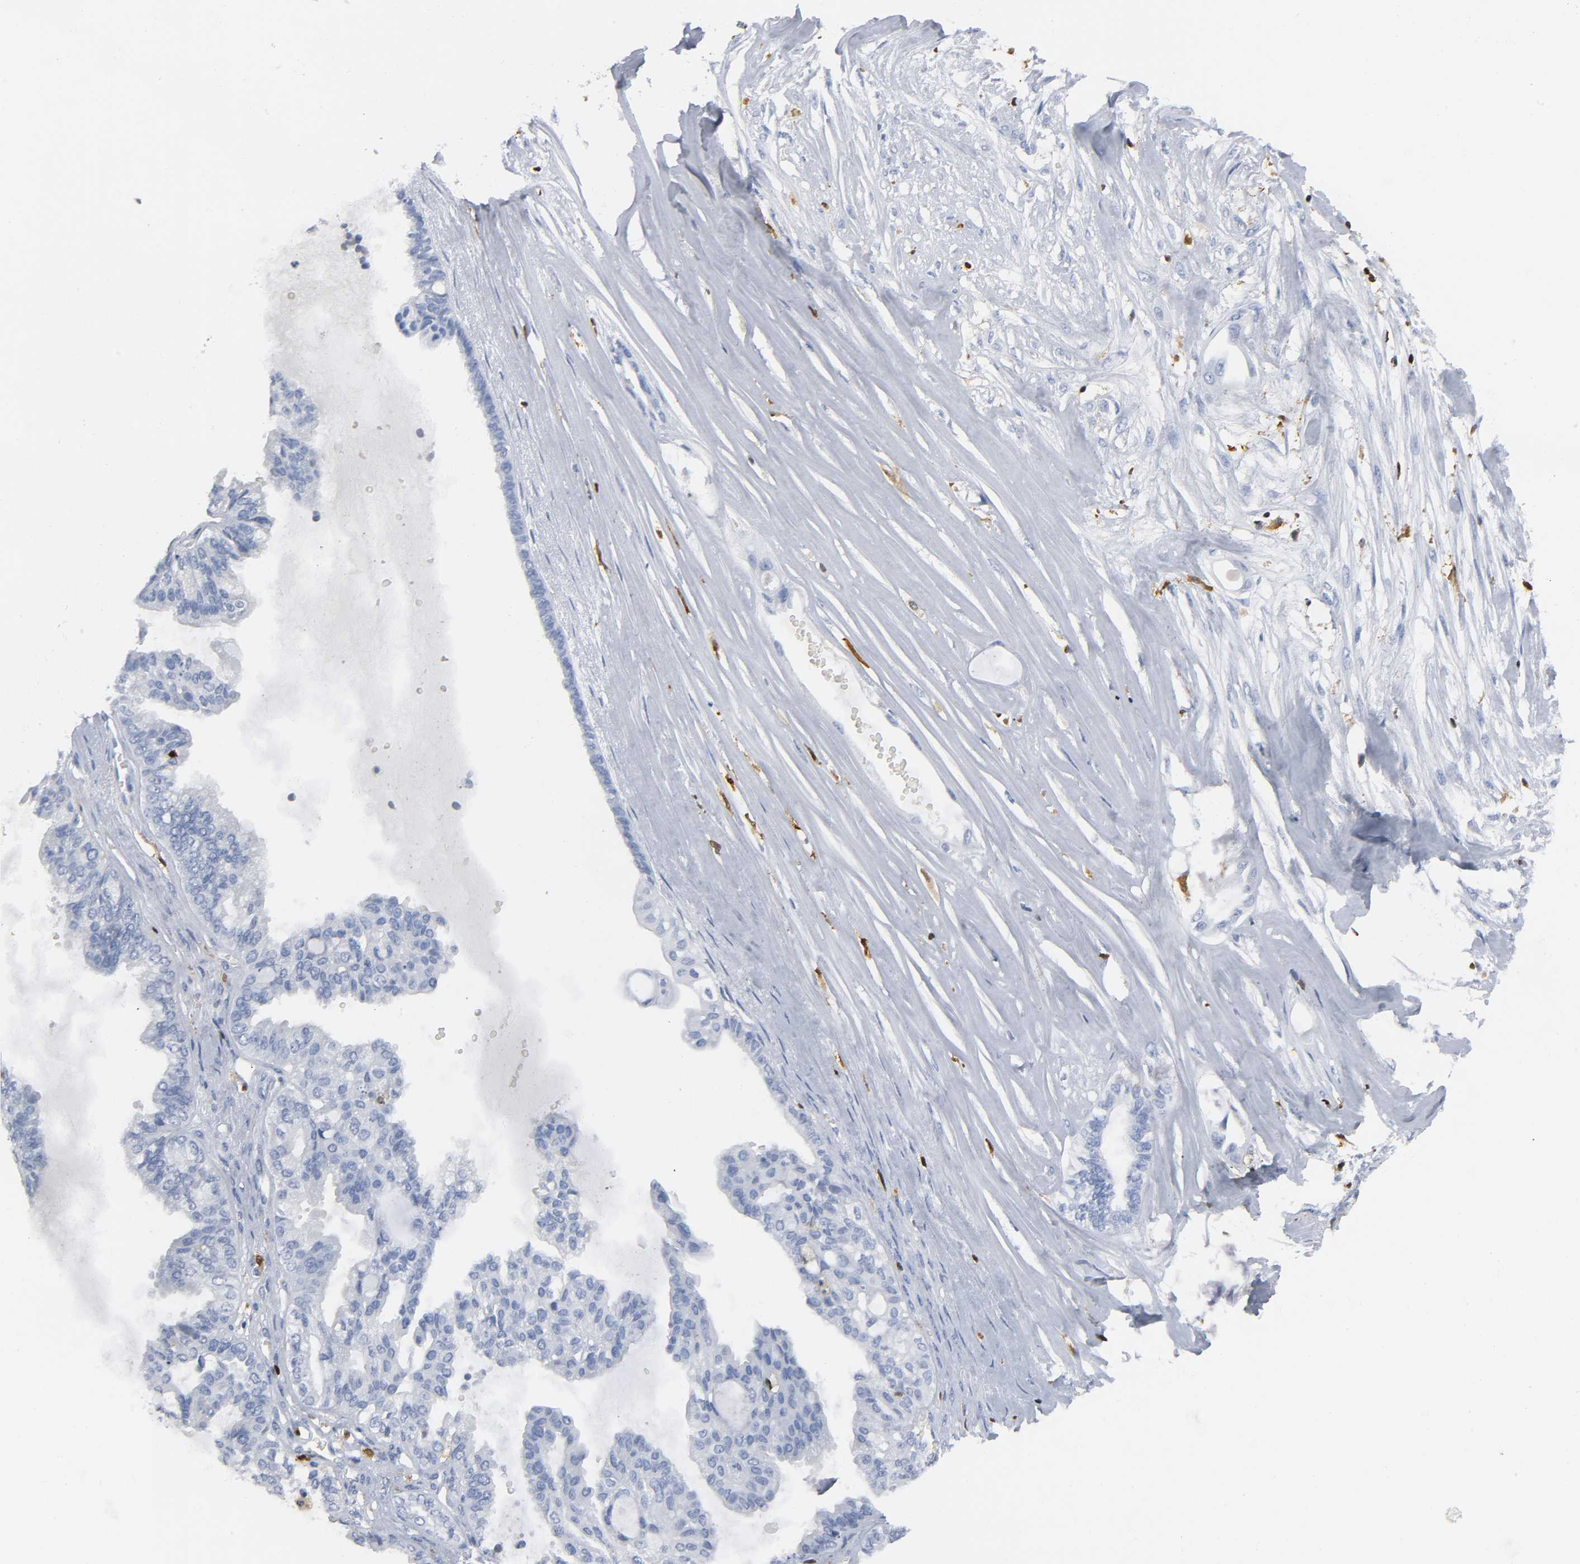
{"staining": {"intensity": "negative", "quantity": "none", "location": "none"}, "tissue": "ovarian cancer", "cell_type": "Tumor cells", "image_type": "cancer", "snomed": [{"axis": "morphology", "description": "Carcinoma, NOS"}, {"axis": "morphology", "description": "Carcinoma, endometroid"}, {"axis": "topography", "description": "Ovary"}], "caption": "Tumor cells show no significant protein staining in ovarian carcinoma.", "gene": "DOK2", "patient": {"sex": "female", "age": 50}}